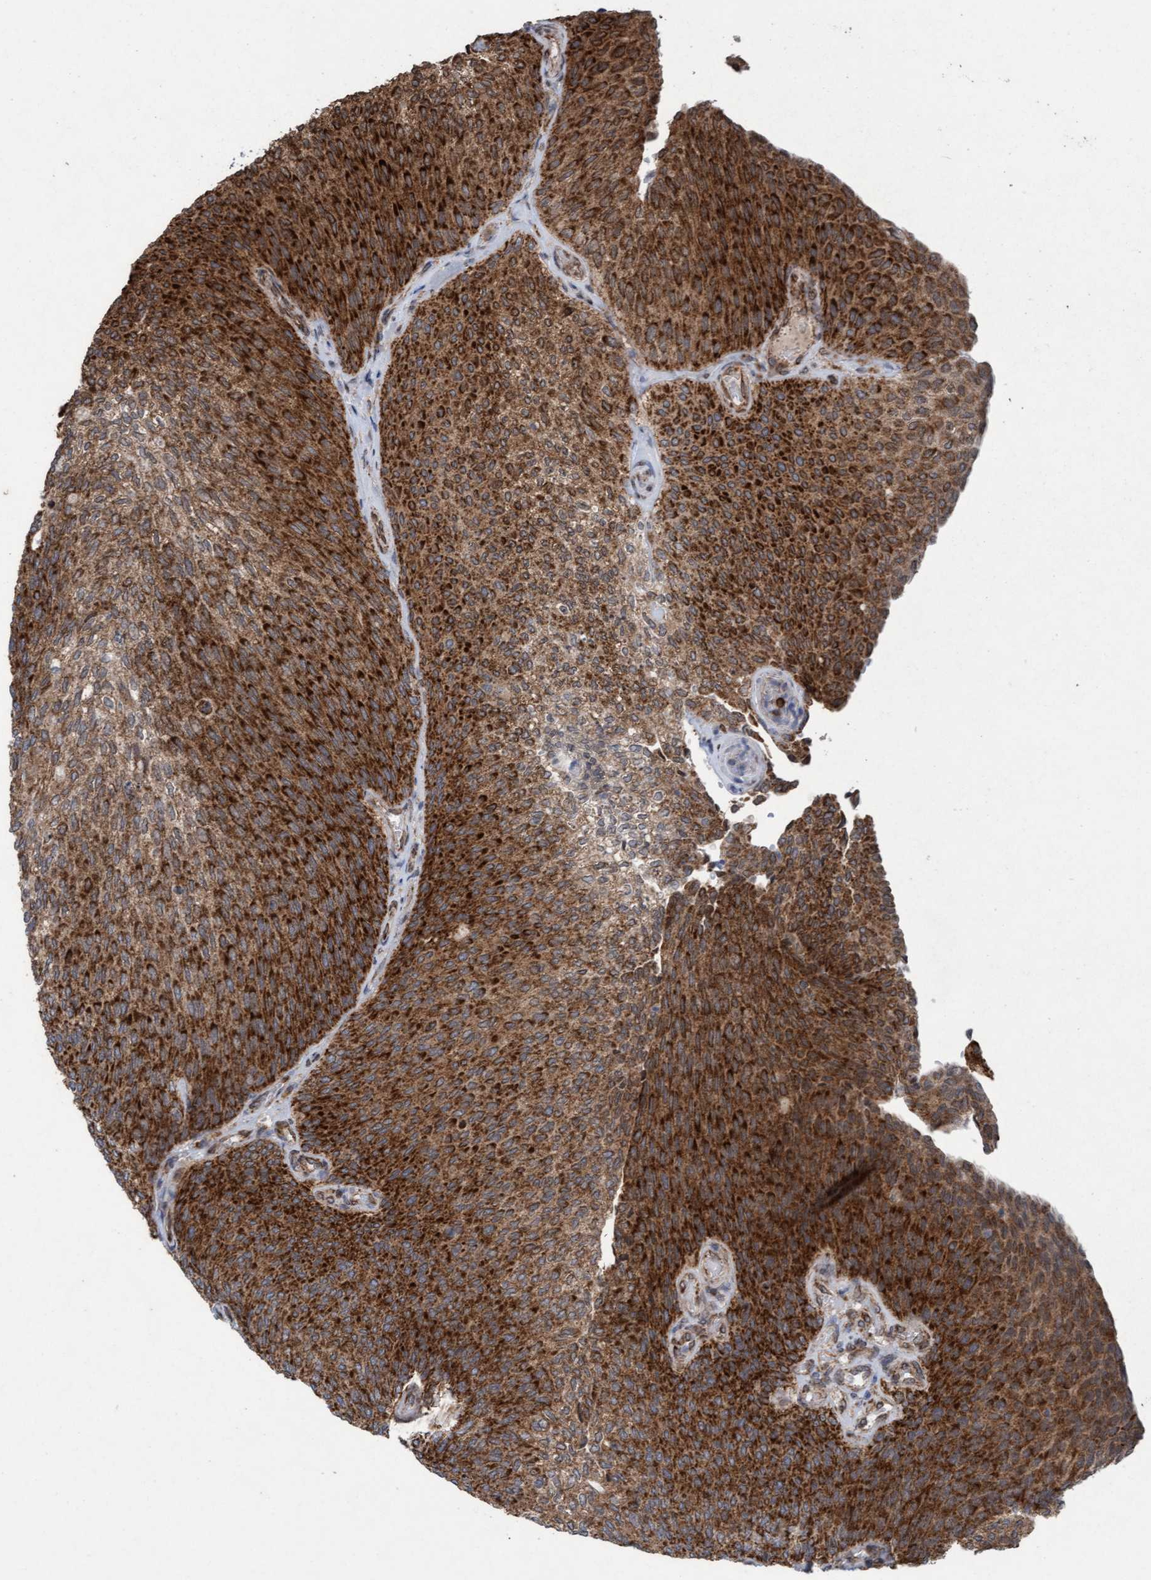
{"staining": {"intensity": "strong", "quantity": ">75%", "location": "cytoplasmic/membranous"}, "tissue": "urothelial cancer", "cell_type": "Tumor cells", "image_type": "cancer", "snomed": [{"axis": "morphology", "description": "Urothelial carcinoma, Low grade"}, {"axis": "topography", "description": "Urinary bladder"}], "caption": "Urothelial carcinoma (low-grade) stained for a protein reveals strong cytoplasmic/membranous positivity in tumor cells.", "gene": "MRPS23", "patient": {"sex": "female", "age": 79}}